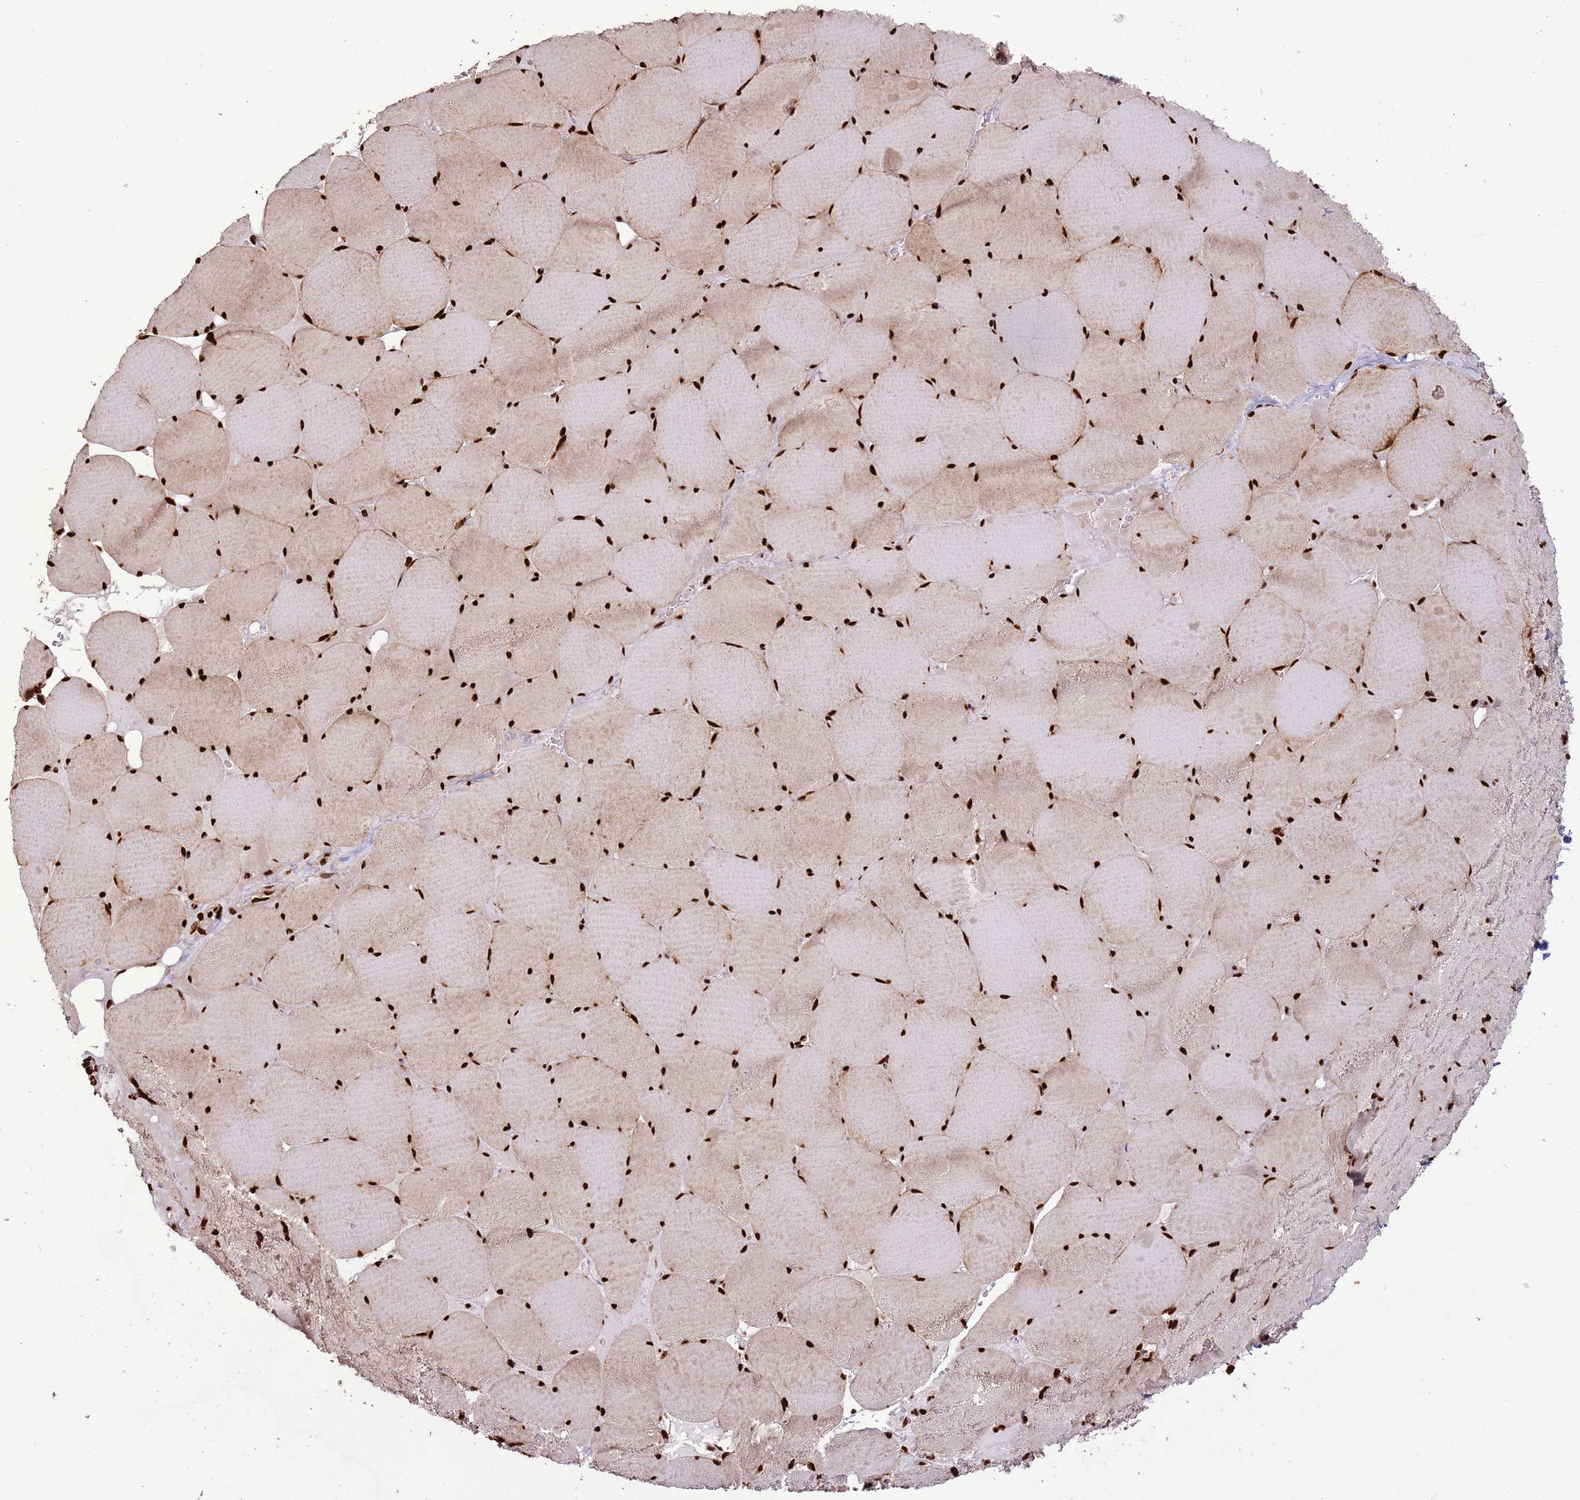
{"staining": {"intensity": "strong", "quantity": "25%-75%", "location": "cytoplasmic/membranous,nuclear"}, "tissue": "skeletal muscle", "cell_type": "Myocytes", "image_type": "normal", "snomed": [{"axis": "morphology", "description": "Normal tissue, NOS"}, {"axis": "topography", "description": "Skeletal muscle"}, {"axis": "topography", "description": "Head-Neck"}], "caption": "Approximately 25%-75% of myocytes in benign skeletal muscle display strong cytoplasmic/membranous,nuclear protein expression as visualized by brown immunohistochemical staining.", "gene": "HNRNPAB", "patient": {"sex": "male", "age": 66}}